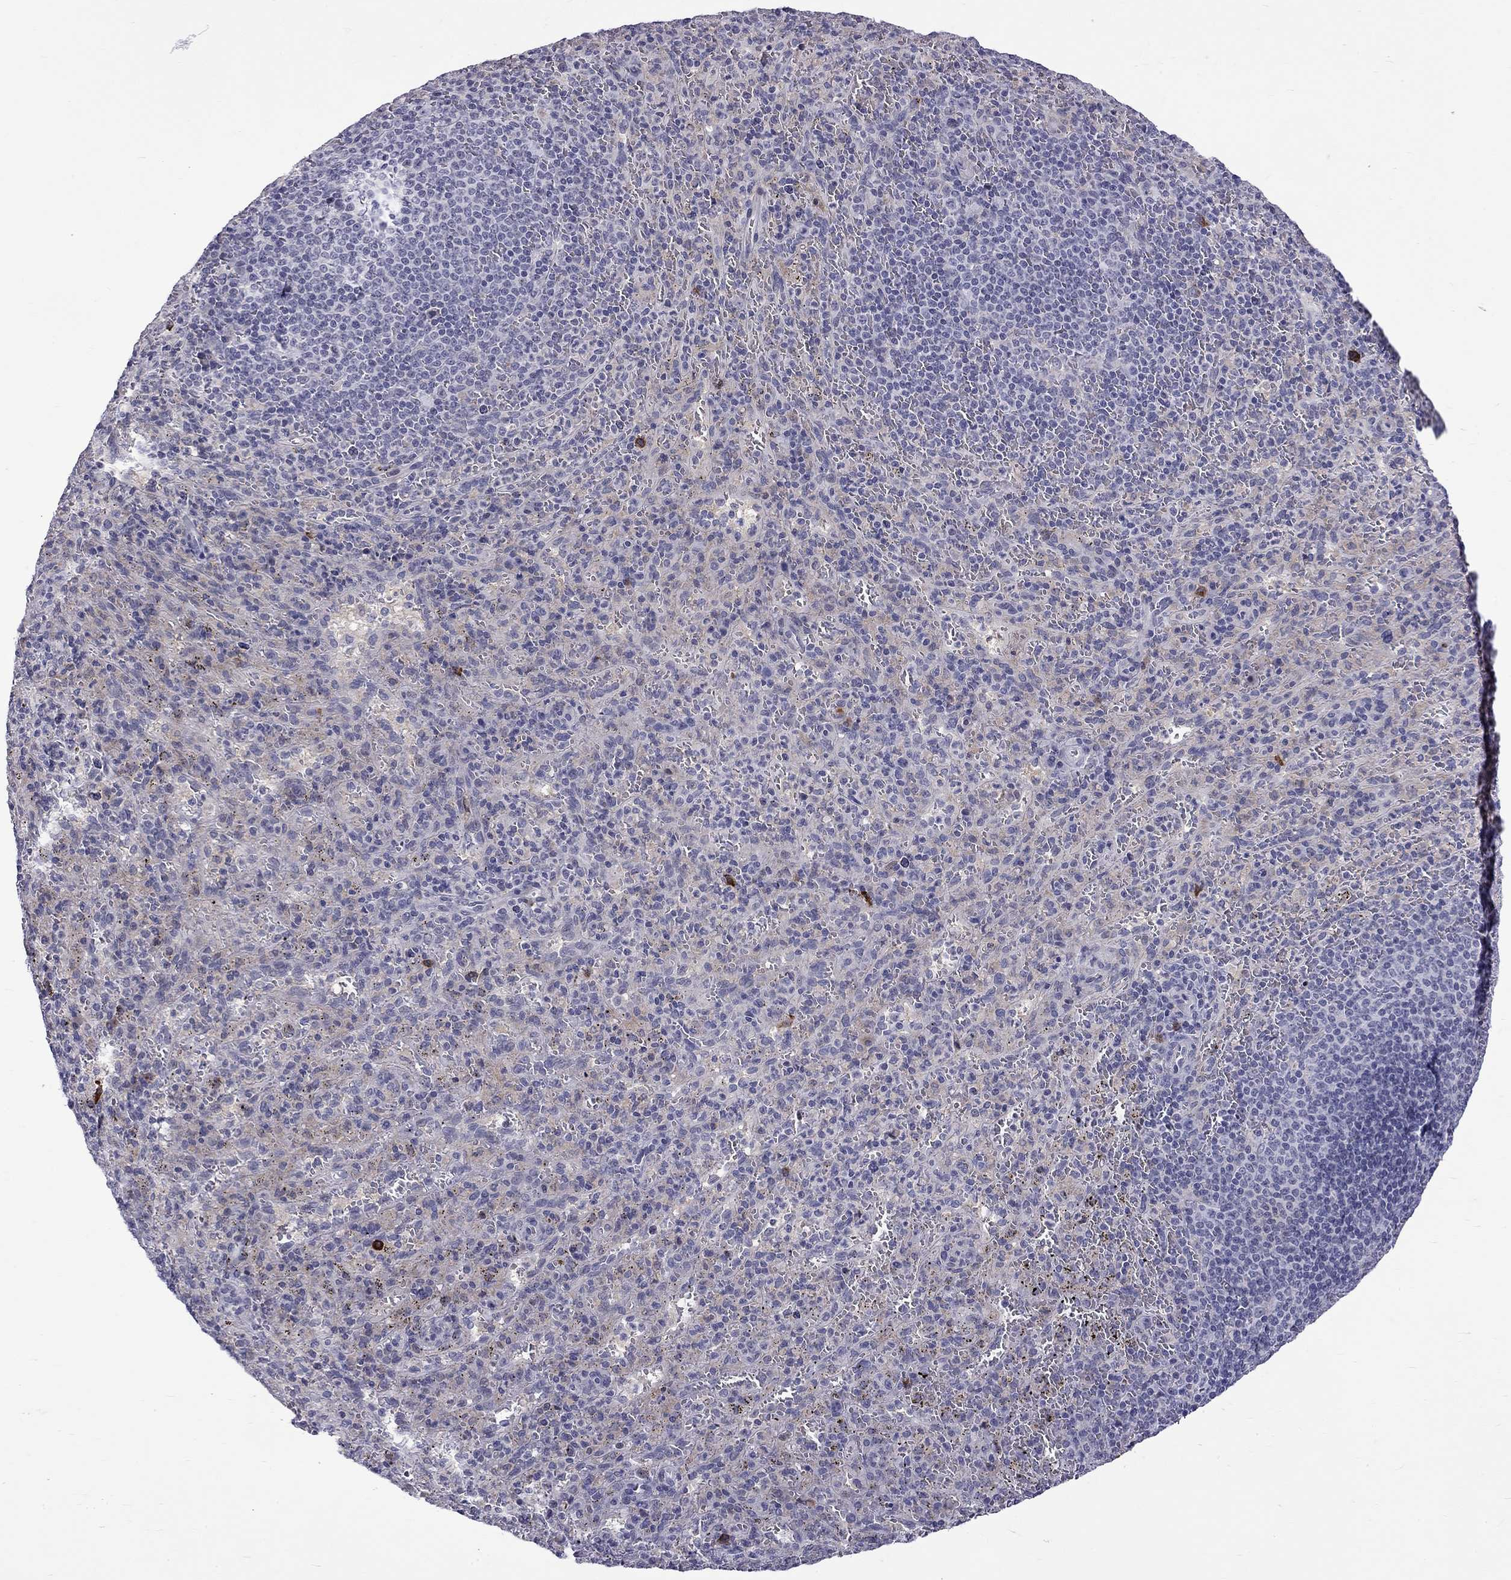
{"staining": {"intensity": "negative", "quantity": "none", "location": "none"}, "tissue": "spleen", "cell_type": "Cells in red pulp", "image_type": "normal", "snomed": [{"axis": "morphology", "description": "Normal tissue, NOS"}, {"axis": "topography", "description": "Spleen"}], "caption": "Benign spleen was stained to show a protein in brown. There is no significant expression in cells in red pulp. (DAB immunohistochemistry visualized using brightfield microscopy, high magnification).", "gene": "RTL9", "patient": {"sex": "male", "age": 57}}